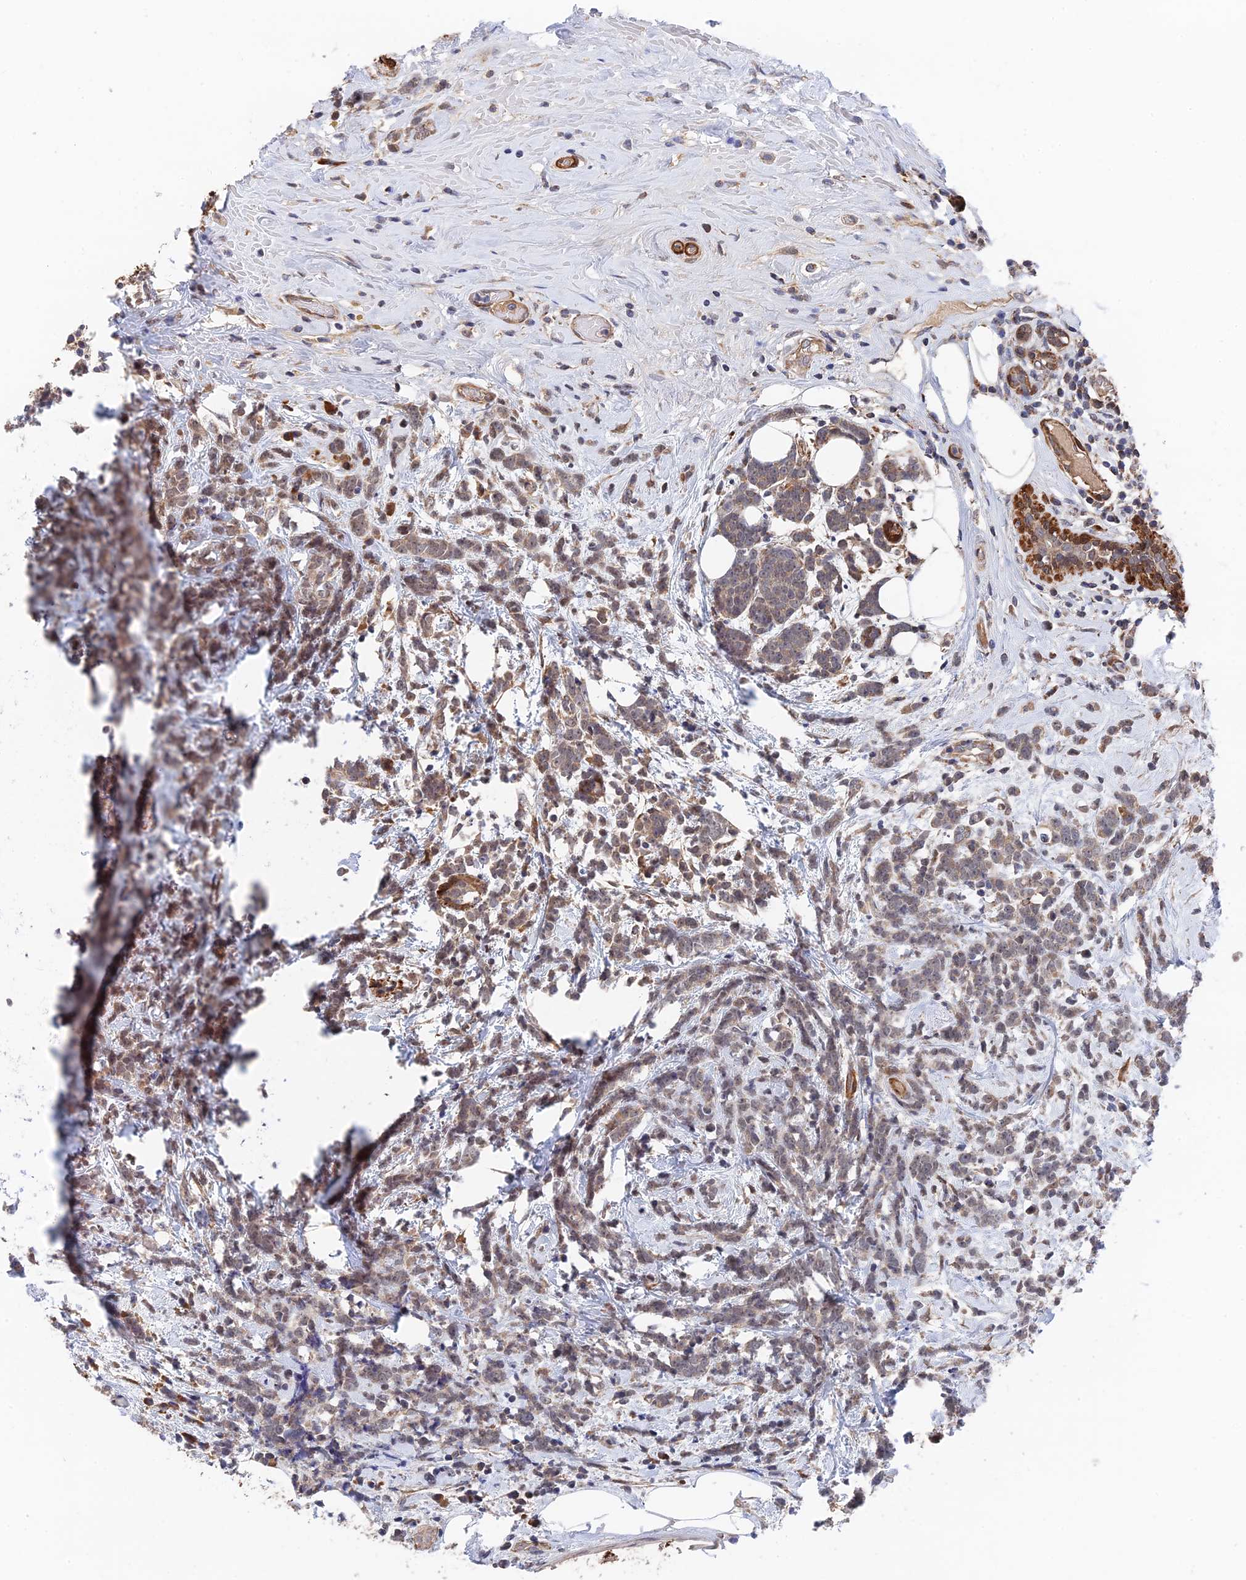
{"staining": {"intensity": "moderate", "quantity": "25%-75%", "location": "cytoplasmic/membranous"}, "tissue": "breast cancer", "cell_type": "Tumor cells", "image_type": "cancer", "snomed": [{"axis": "morphology", "description": "Lobular carcinoma"}, {"axis": "topography", "description": "Breast"}], "caption": "A medium amount of moderate cytoplasmic/membranous expression is identified in about 25%-75% of tumor cells in breast cancer (lobular carcinoma) tissue.", "gene": "ZNF320", "patient": {"sex": "female", "age": 58}}